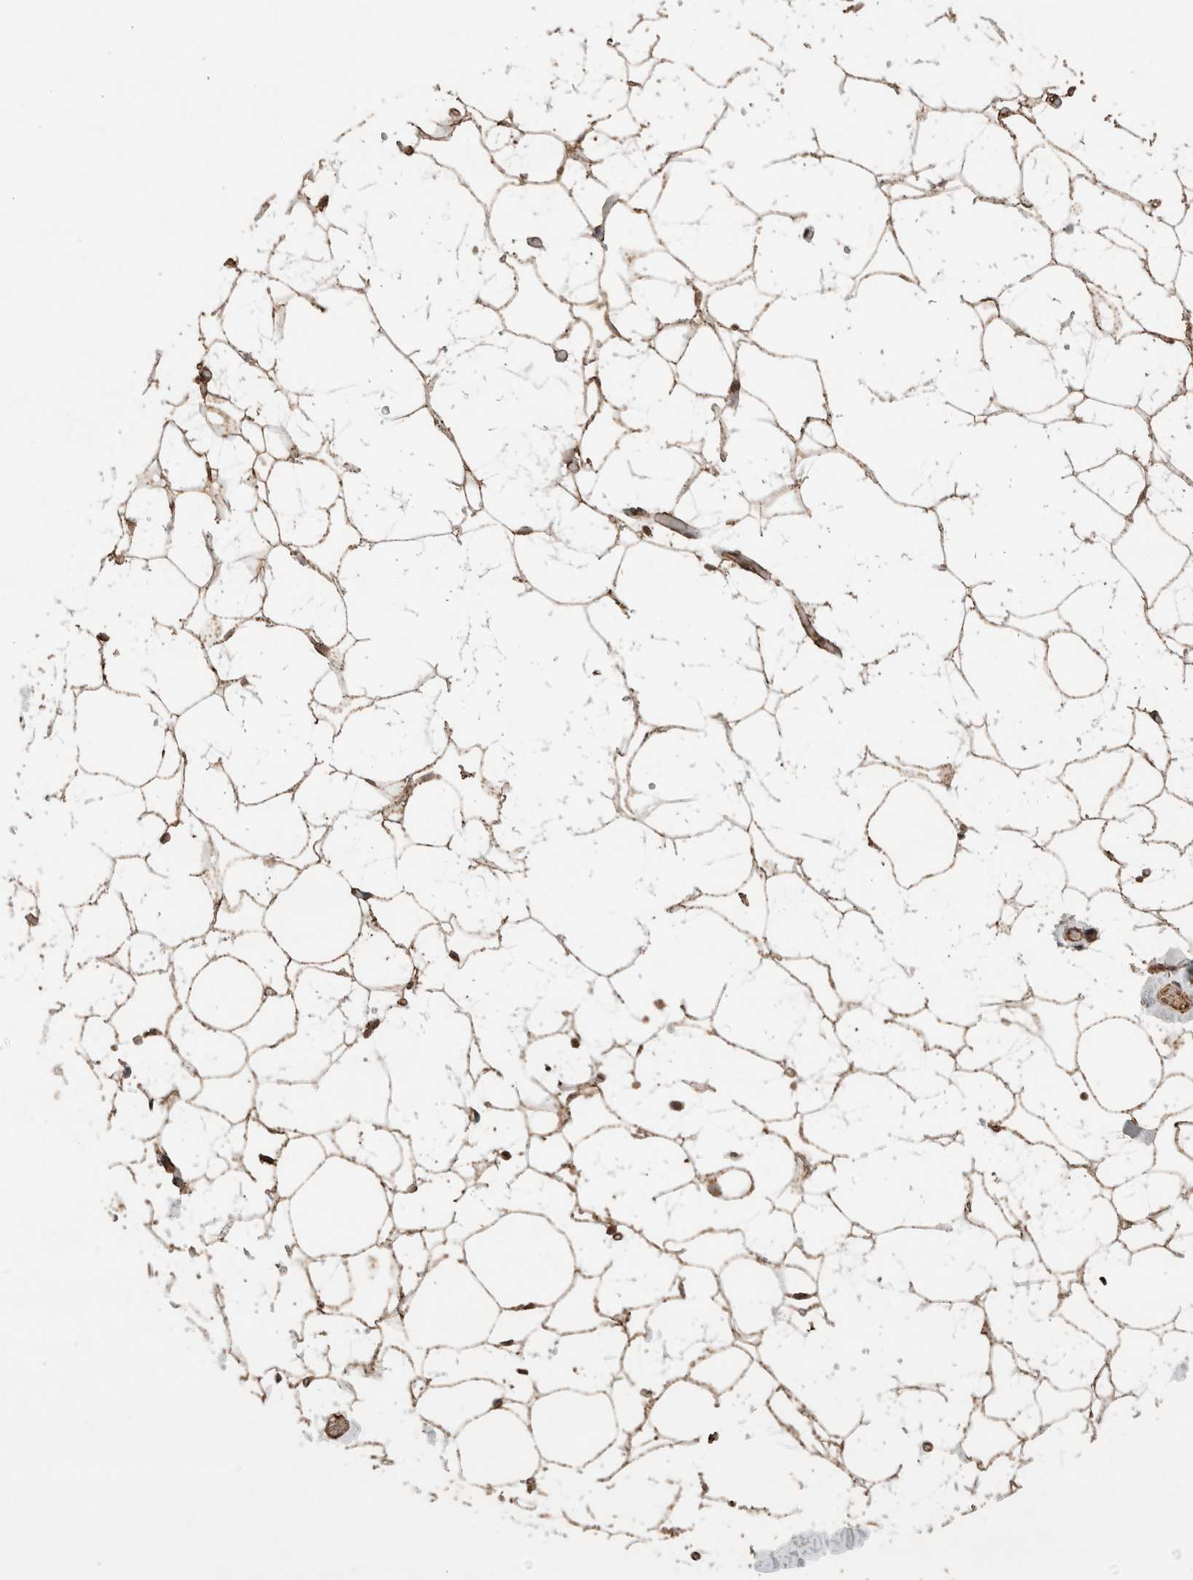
{"staining": {"intensity": "strong", "quantity": ">75%", "location": "cytoplasmic/membranous"}, "tissue": "adipose tissue", "cell_type": "Adipocytes", "image_type": "normal", "snomed": [{"axis": "morphology", "description": "Normal tissue, NOS"}, {"axis": "morphology", "description": "Fibrosis, NOS"}, {"axis": "topography", "description": "Breast"}, {"axis": "topography", "description": "Adipose tissue"}], "caption": "A micrograph of adipose tissue stained for a protein reveals strong cytoplasmic/membranous brown staining in adipocytes.", "gene": "ERAP1", "patient": {"sex": "female", "age": 39}}